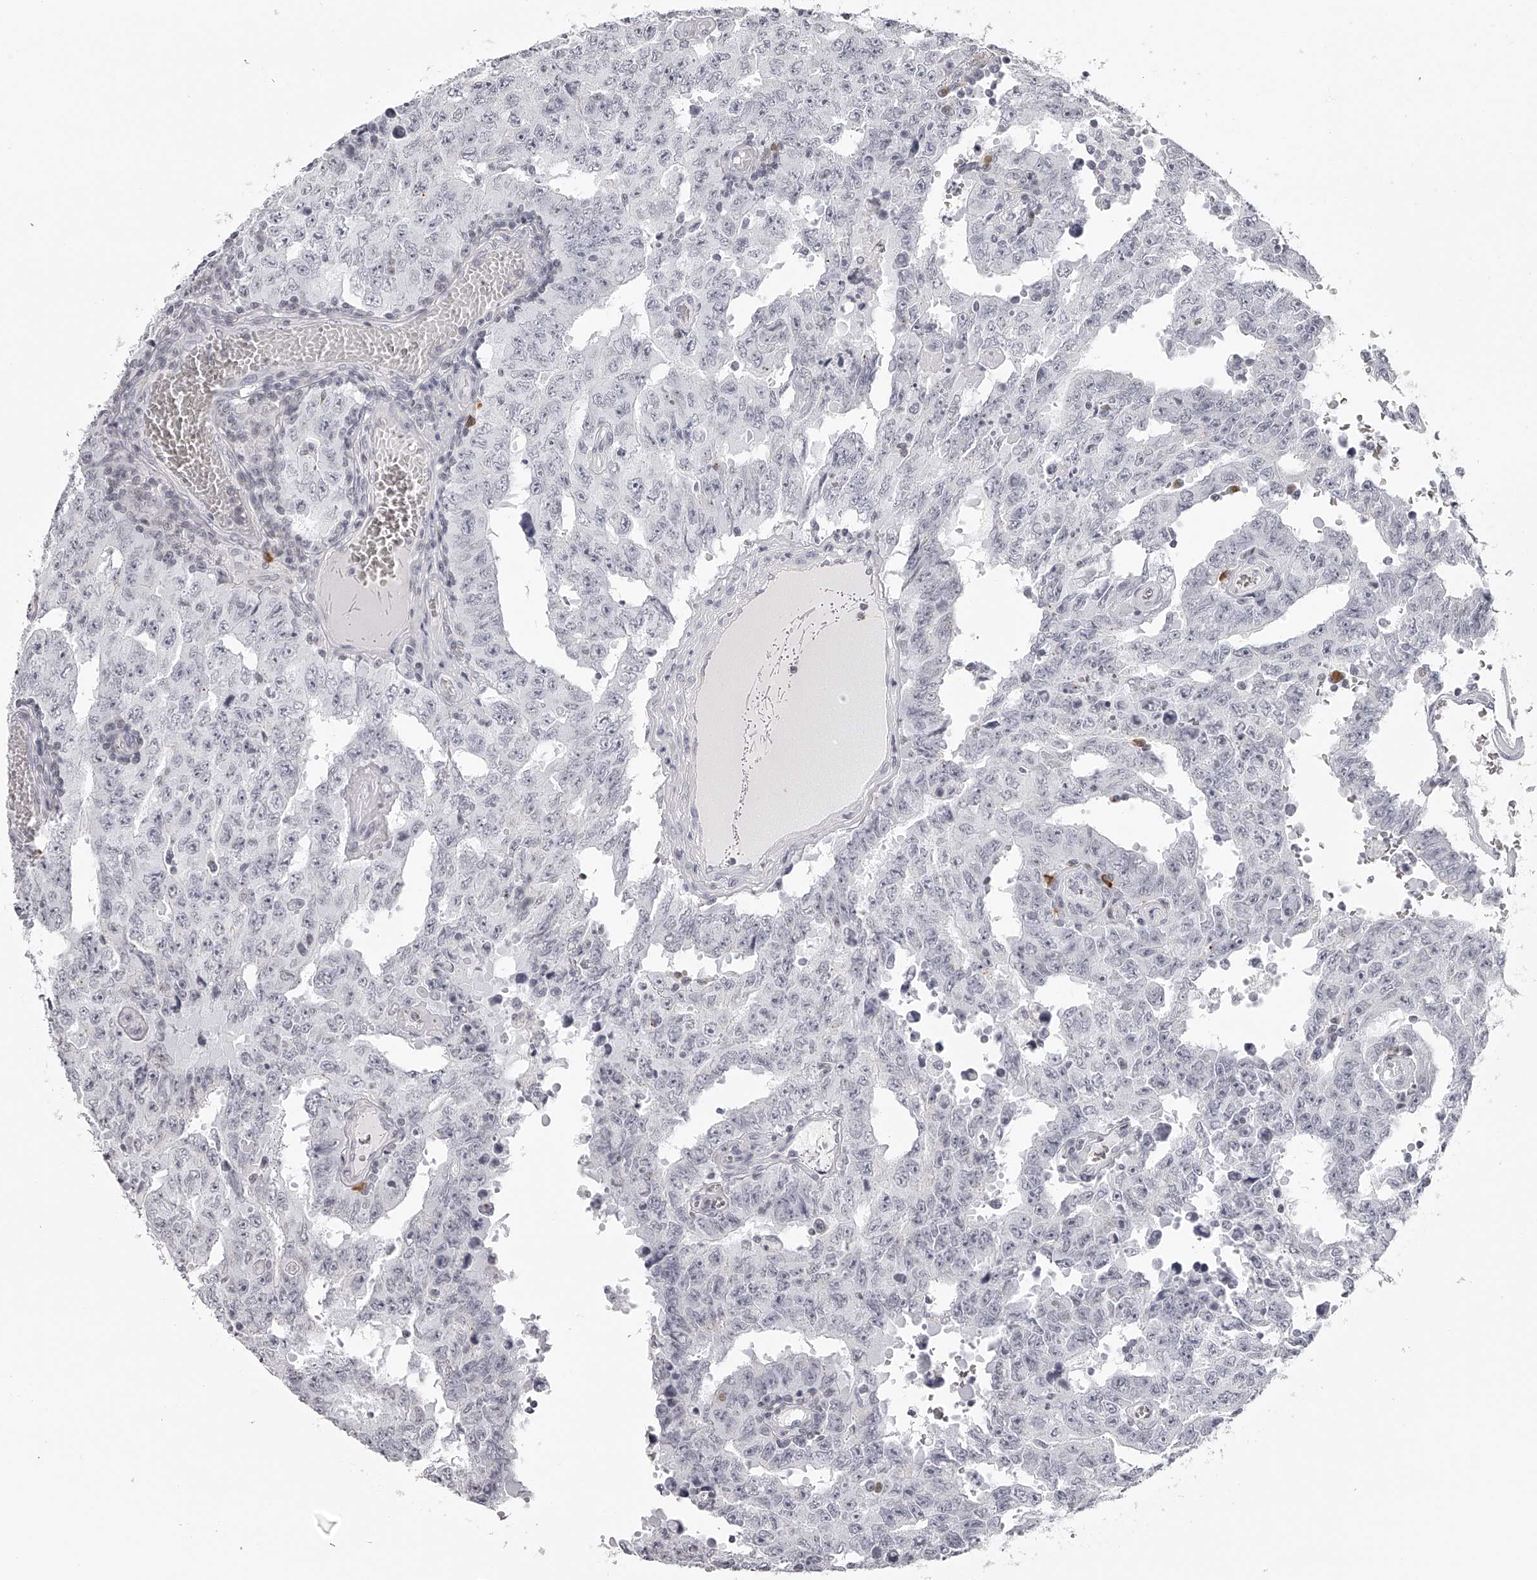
{"staining": {"intensity": "negative", "quantity": "none", "location": "none"}, "tissue": "testis cancer", "cell_type": "Tumor cells", "image_type": "cancer", "snomed": [{"axis": "morphology", "description": "Carcinoma, Embryonal, NOS"}, {"axis": "topography", "description": "Testis"}], "caption": "Immunohistochemical staining of human embryonal carcinoma (testis) reveals no significant positivity in tumor cells.", "gene": "SEC11C", "patient": {"sex": "male", "age": 26}}